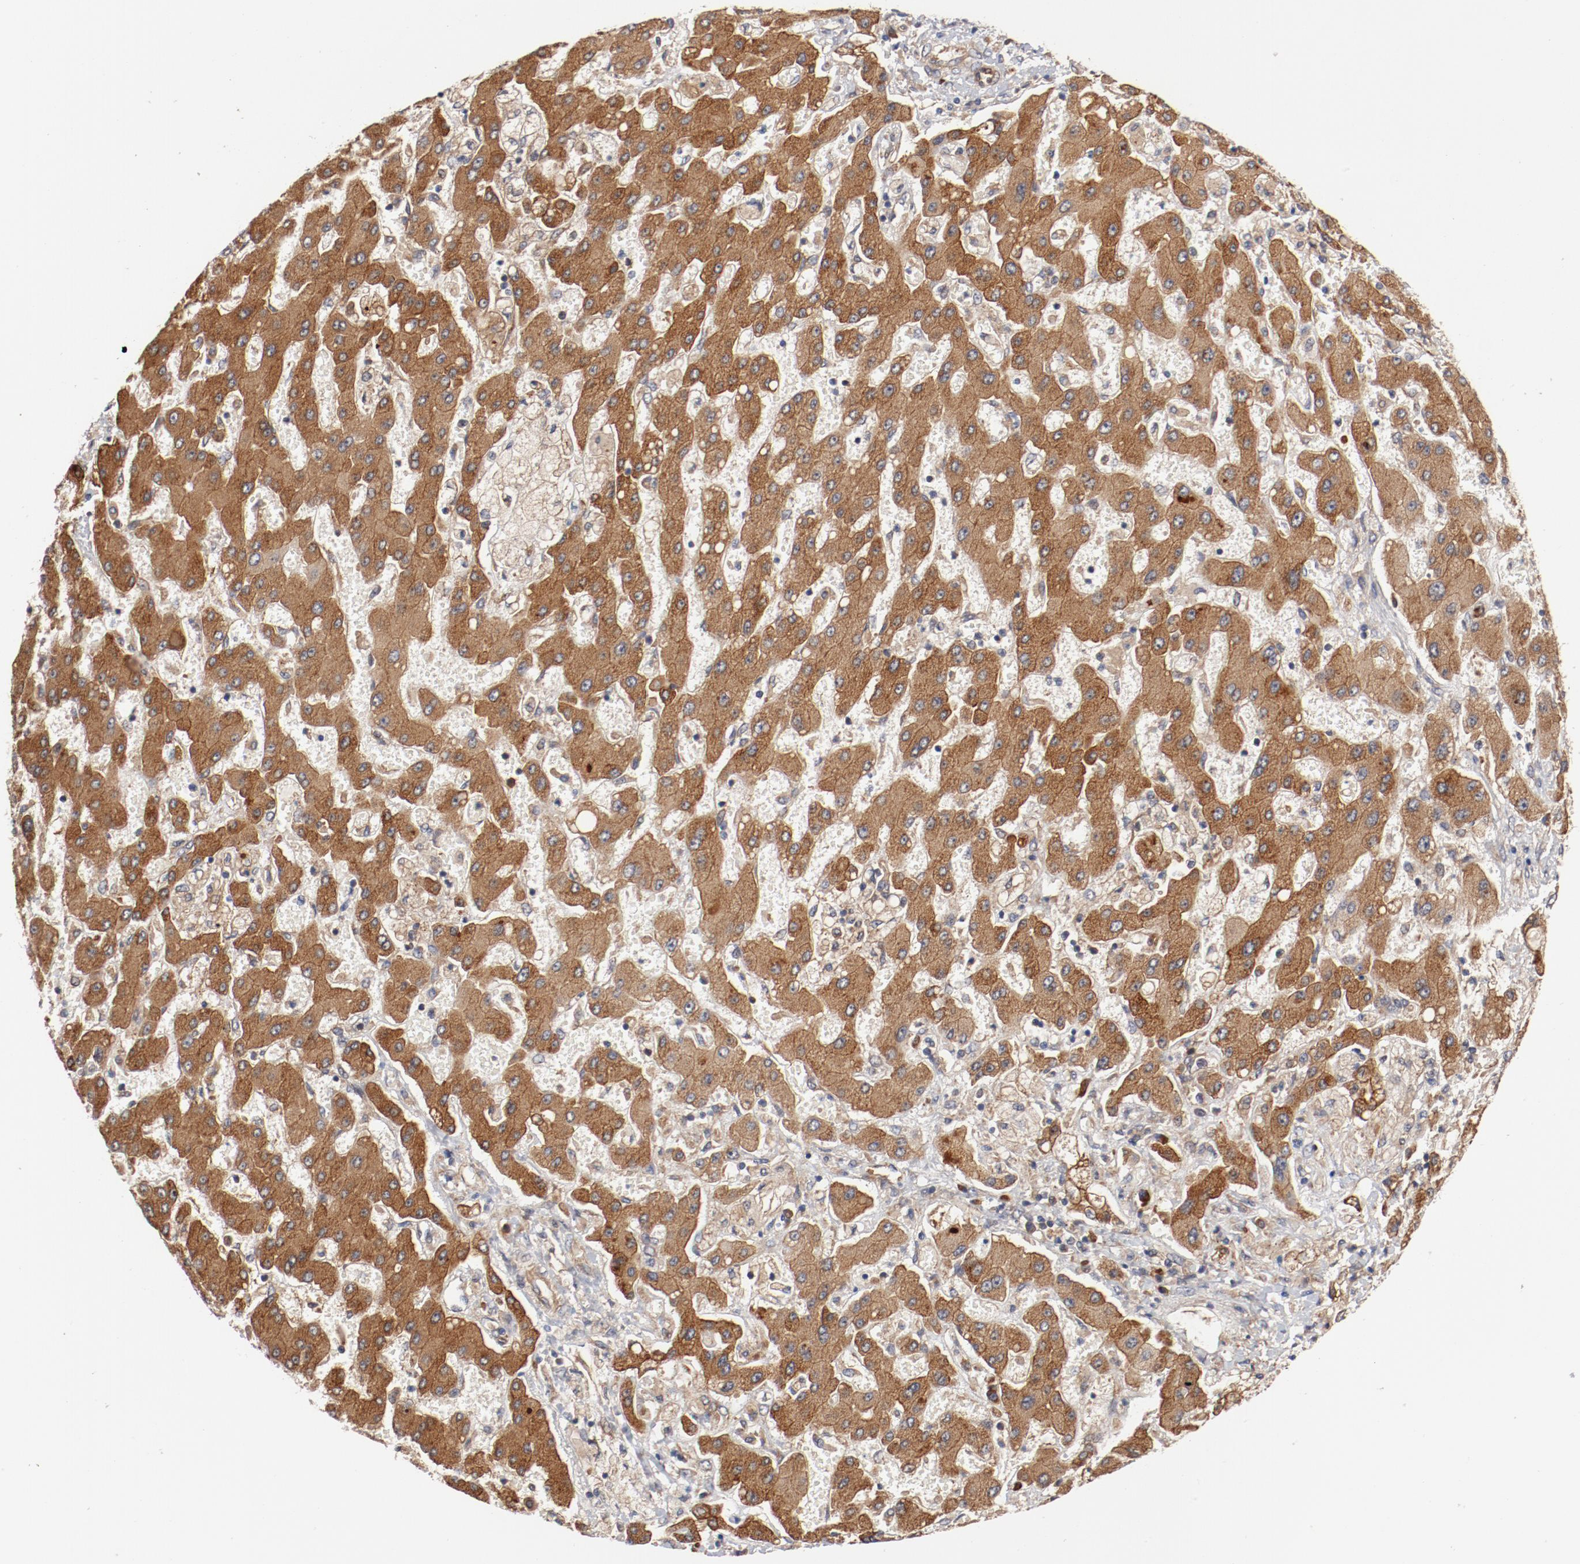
{"staining": {"intensity": "moderate", "quantity": ">75%", "location": "cytoplasmic/membranous"}, "tissue": "liver cancer", "cell_type": "Tumor cells", "image_type": "cancer", "snomed": [{"axis": "morphology", "description": "Cholangiocarcinoma"}, {"axis": "topography", "description": "Liver"}], "caption": "Protein expression analysis of liver cancer (cholangiocarcinoma) displays moderate cytoplasmic/membranous staining in approximately >75% of tumor cells.", "gene": "PITPNM2", "patient": {"sex": "male", "age": 50}}